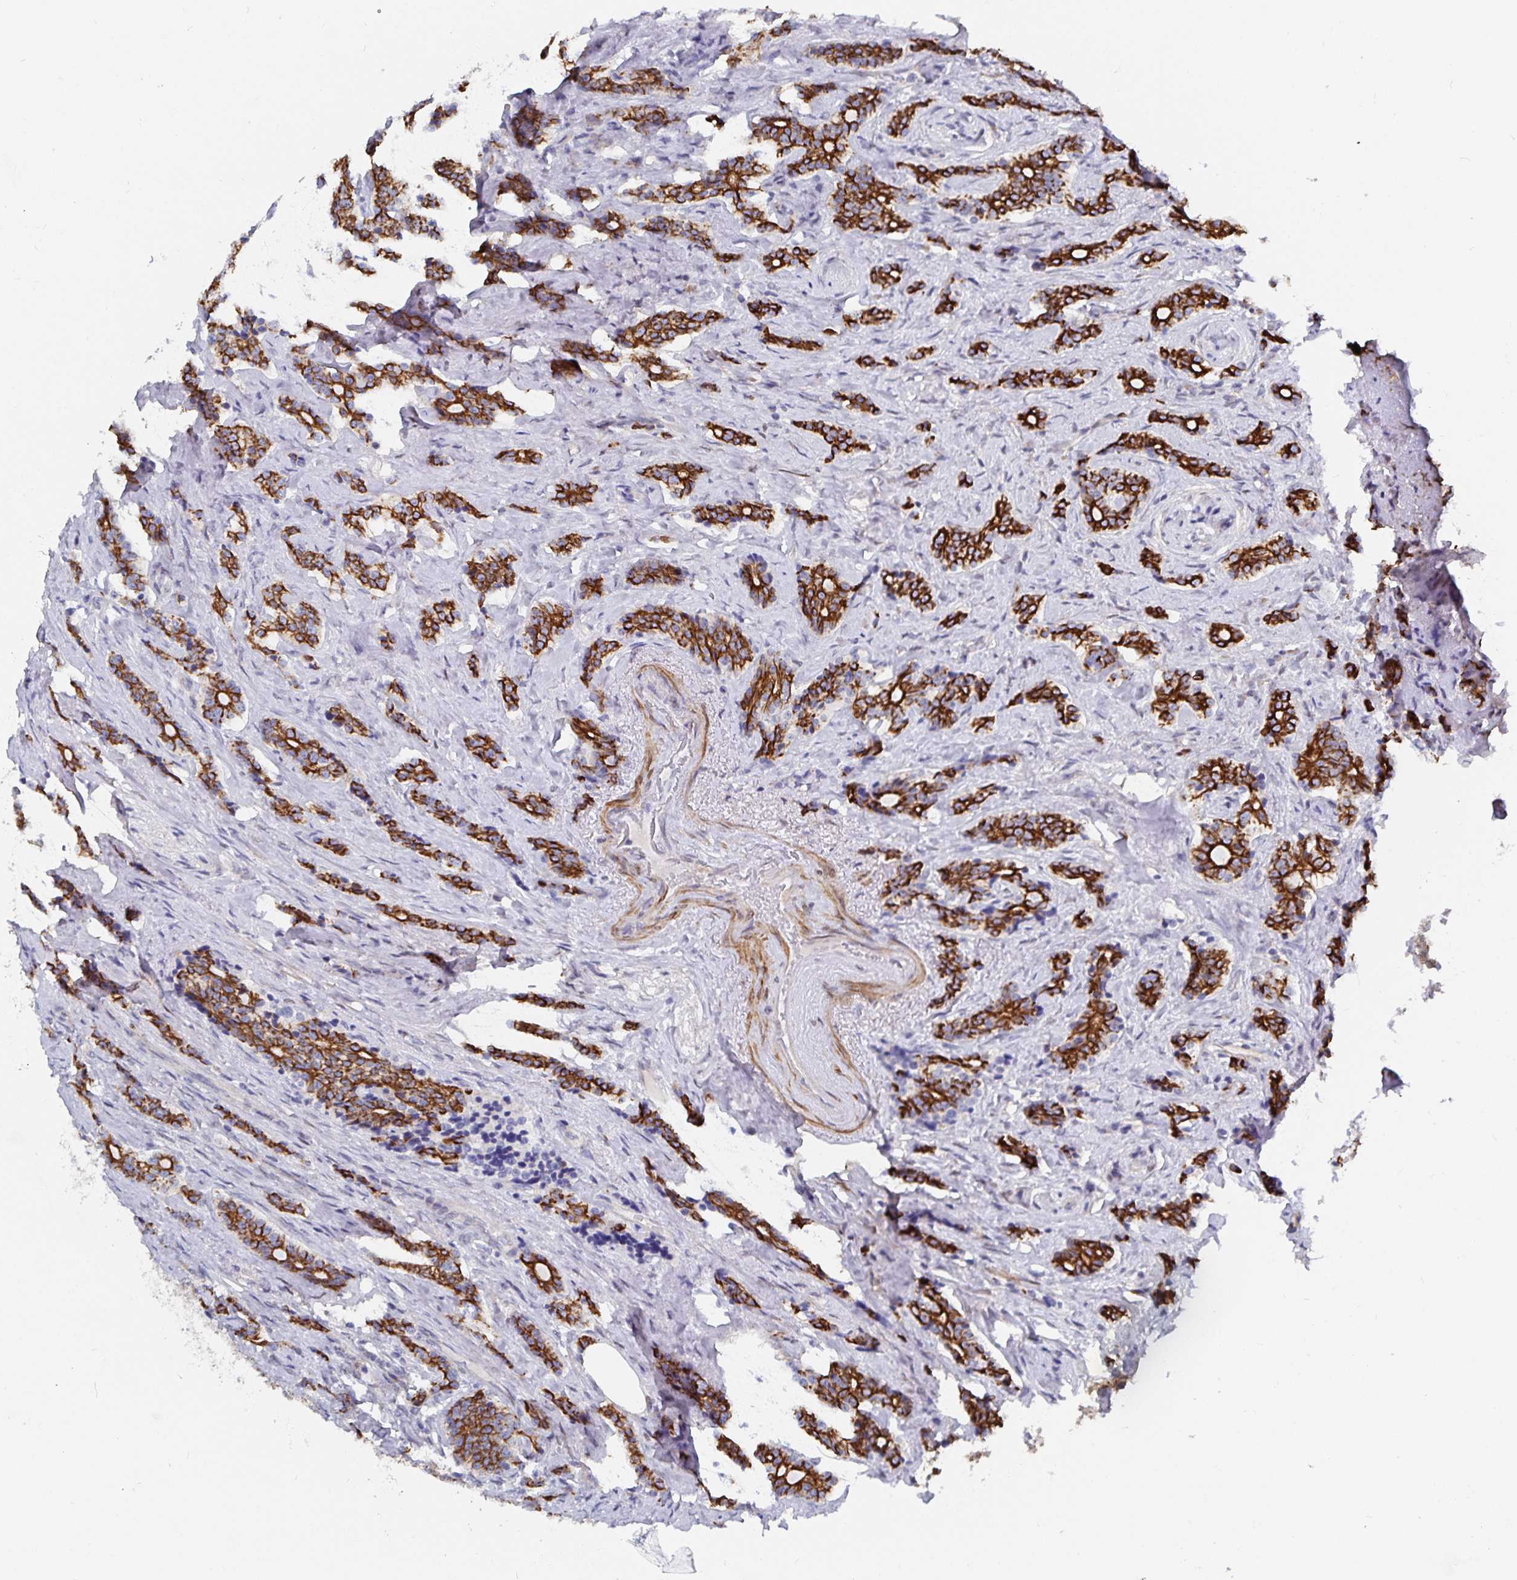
{"staining": {"intensity": "strong", "quantity": ">75%", "location": "cytoplasmic/membranous"}, "tissue": "carcinoid", "cell_type": "Tumor cells", "image_type": "cancer", "snomed": [{"axis": "morphology", "description": "Carcinoid, malignant, NOS"}, {"axis": "topography", "description": "Small intestine"}], "caption": "Carcinoid was stained to show a protein in brown. There is high levels of strong cytoplasmic/membranous expression in approximately >75% of tumor cells.", "gene": "ZIK1", "patient": {"sex": "female", "age": 73}}